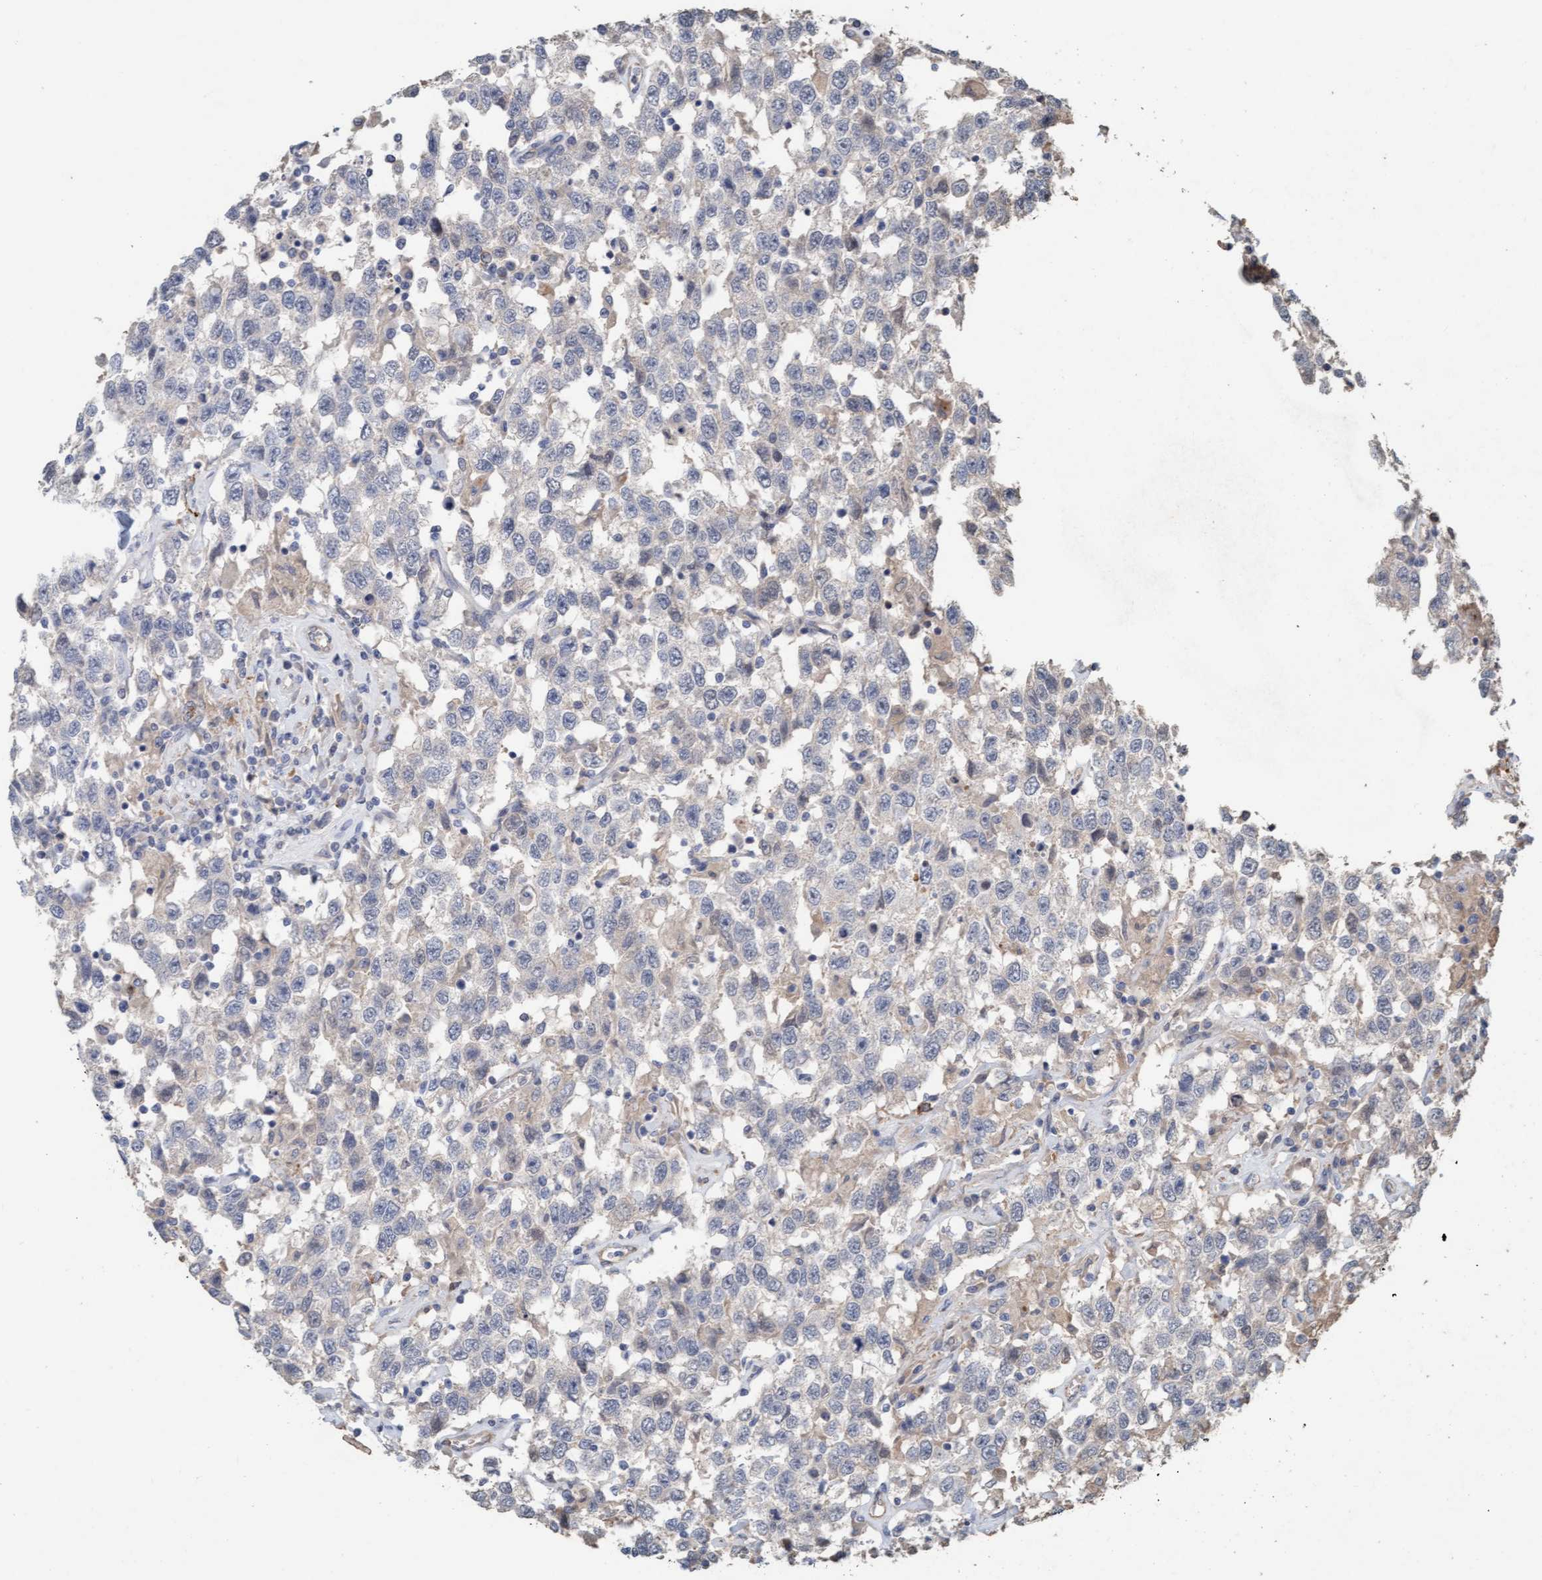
{"staining": {"intensity": "negative", "quantity": "none", "location": "none"}, "tissue": "testis cancer", "cell_type": "Tumor cells", "image_type": "cancer", "snomed": [{"axis": "morphology", "description": "Seminoma, NOS"}, {"axis": "topography", "description": "Testis"}], "caption": "Human testis cancer (seminoma) stained for a protein using immunohistochemistry reveals no positivity in tumor cells.", "gene": "LONRF1", "patient": {"sex": "male", "age": 41}}